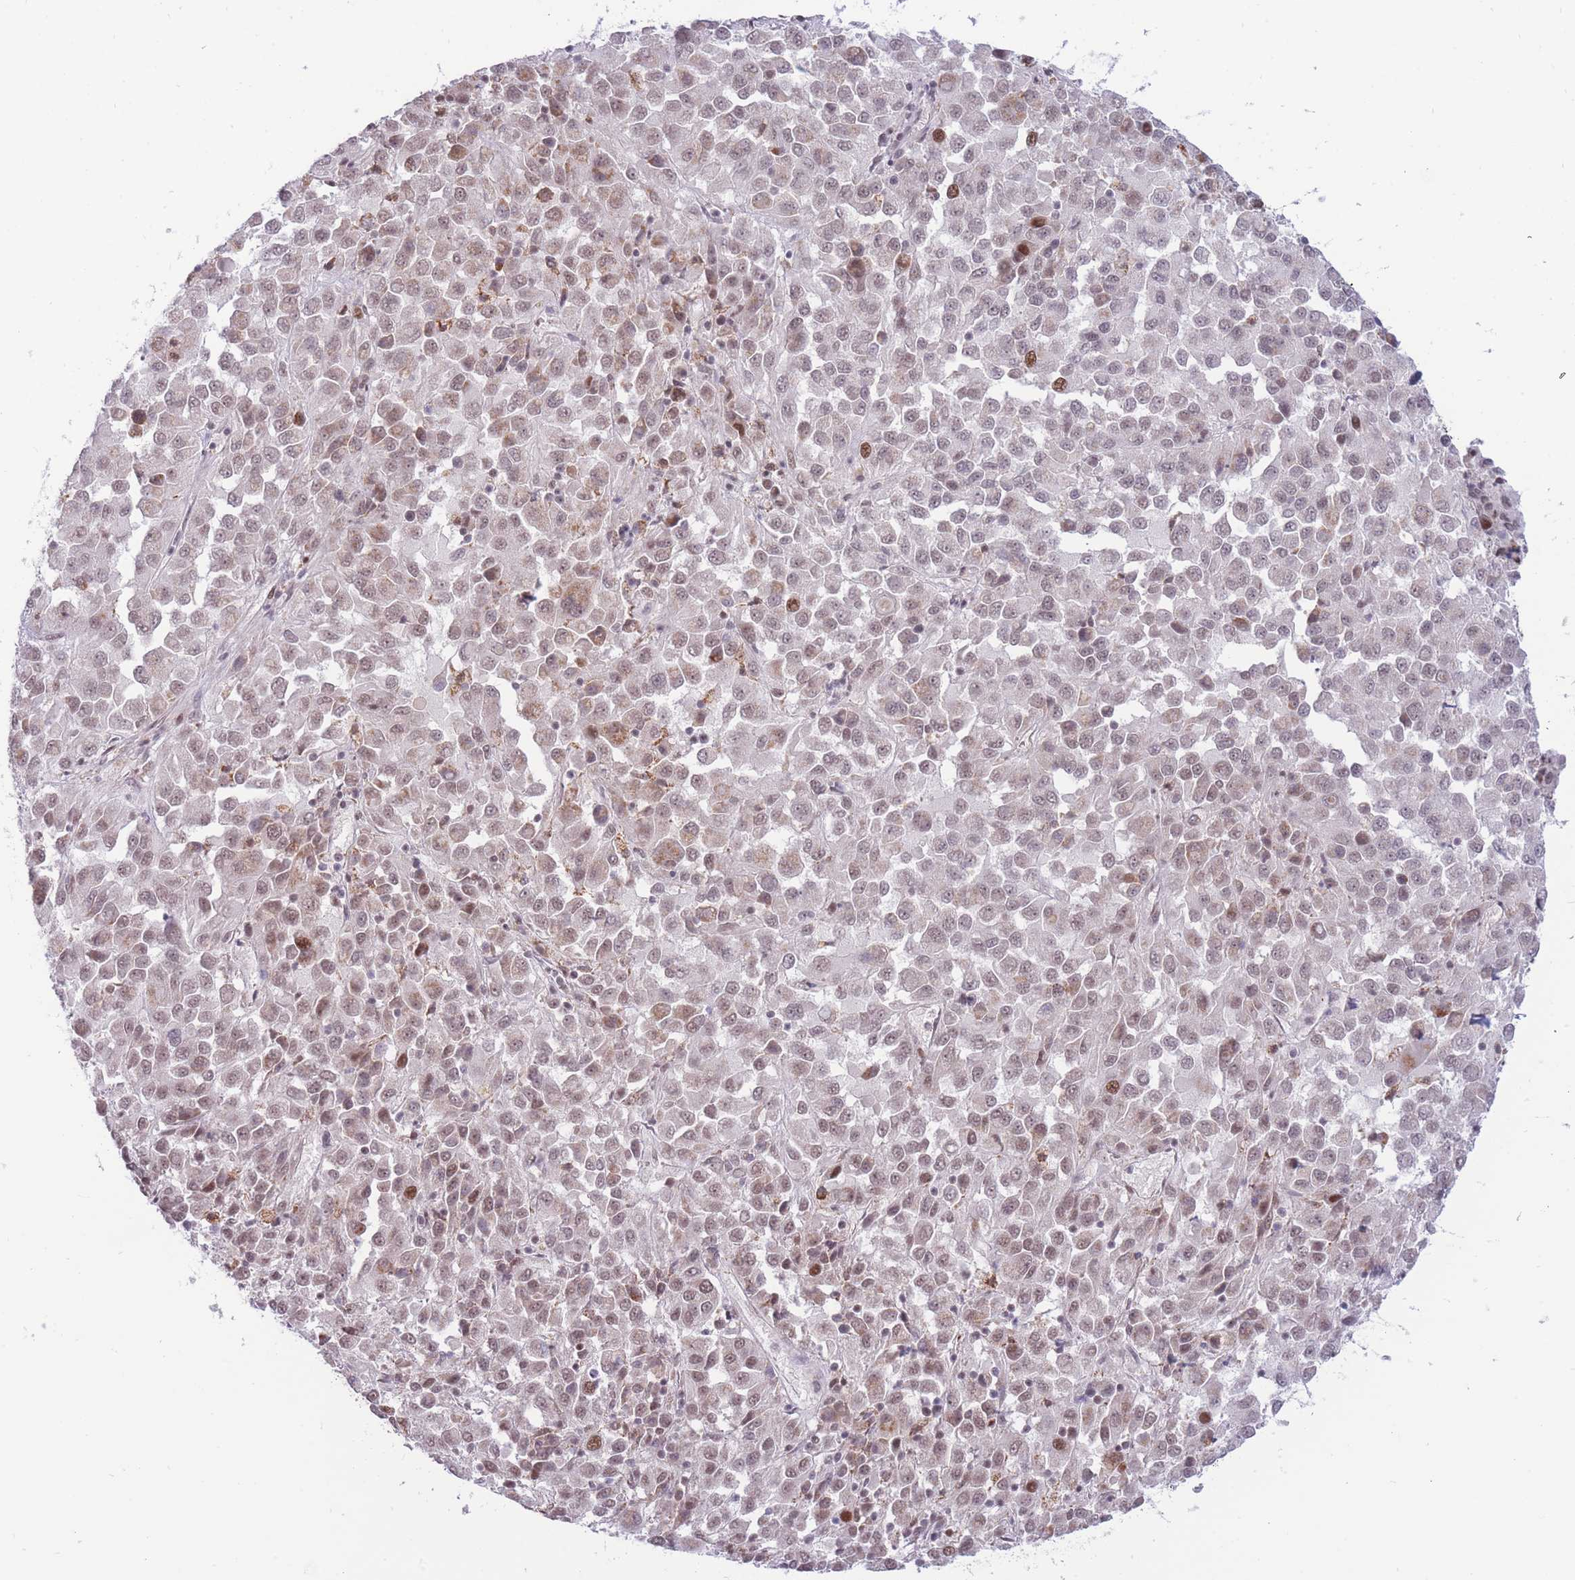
{"staining": {"intensity": "moderate", "quantity": "25%-75%", "location": "nuclear"}, "tissue": "melanoma", "cell_type": "Tumor cells", "image_type": "cancer", "snomed": [{"axis": "morphology", "description": "Malignant melanoma, Metastatic site"}, {"axis": "topography", "description": "Lung"}], "caption": "About 25%-75% of tumor cells in melanoma demonstrate moderate nuclear protein expression as visualized by brown immunohistochemical staining.", "gene": "TARBP2", "patient": {"sex": "male", "age": 64}}